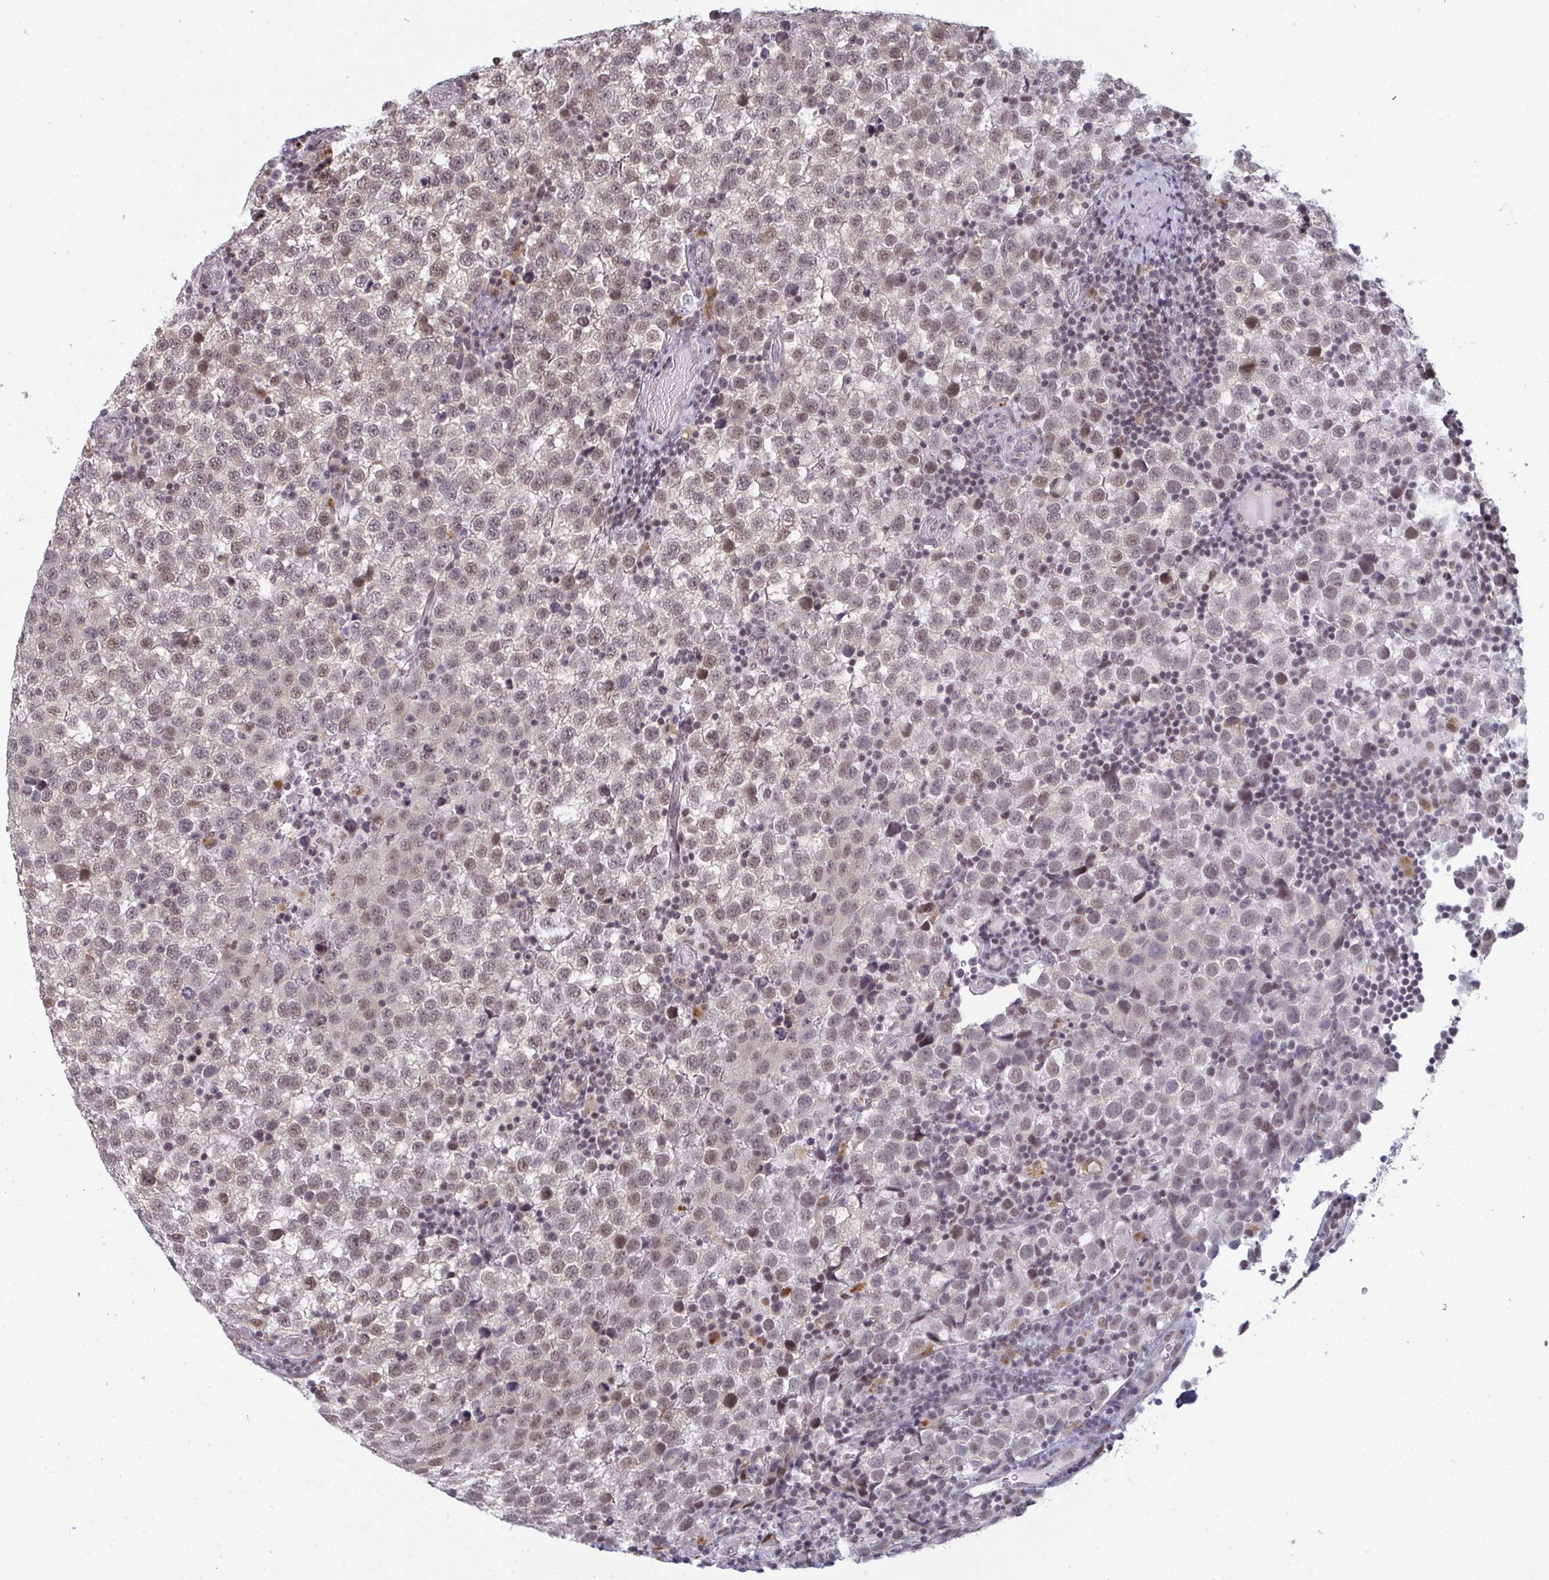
{"staining": {"intensity": "weak", "quantity": "25%-75%", "location": "nuclear"}, "tissue": "testis cancer", "cell_type": "Tumor cells", "image_type": "cancer", "snomed": [{"axis": "morphology", "description": "Seminoma, NOS"}, {"axis": "topography", "description": "Testis"}], "caption": "Immunohistochemical staining of human testis cancer shows low levels of weak nuclear protein positivity in about 25%-75% of tumor cells.", "gene": "ATF1", "patient": {"sex": "male", "age": 34}}